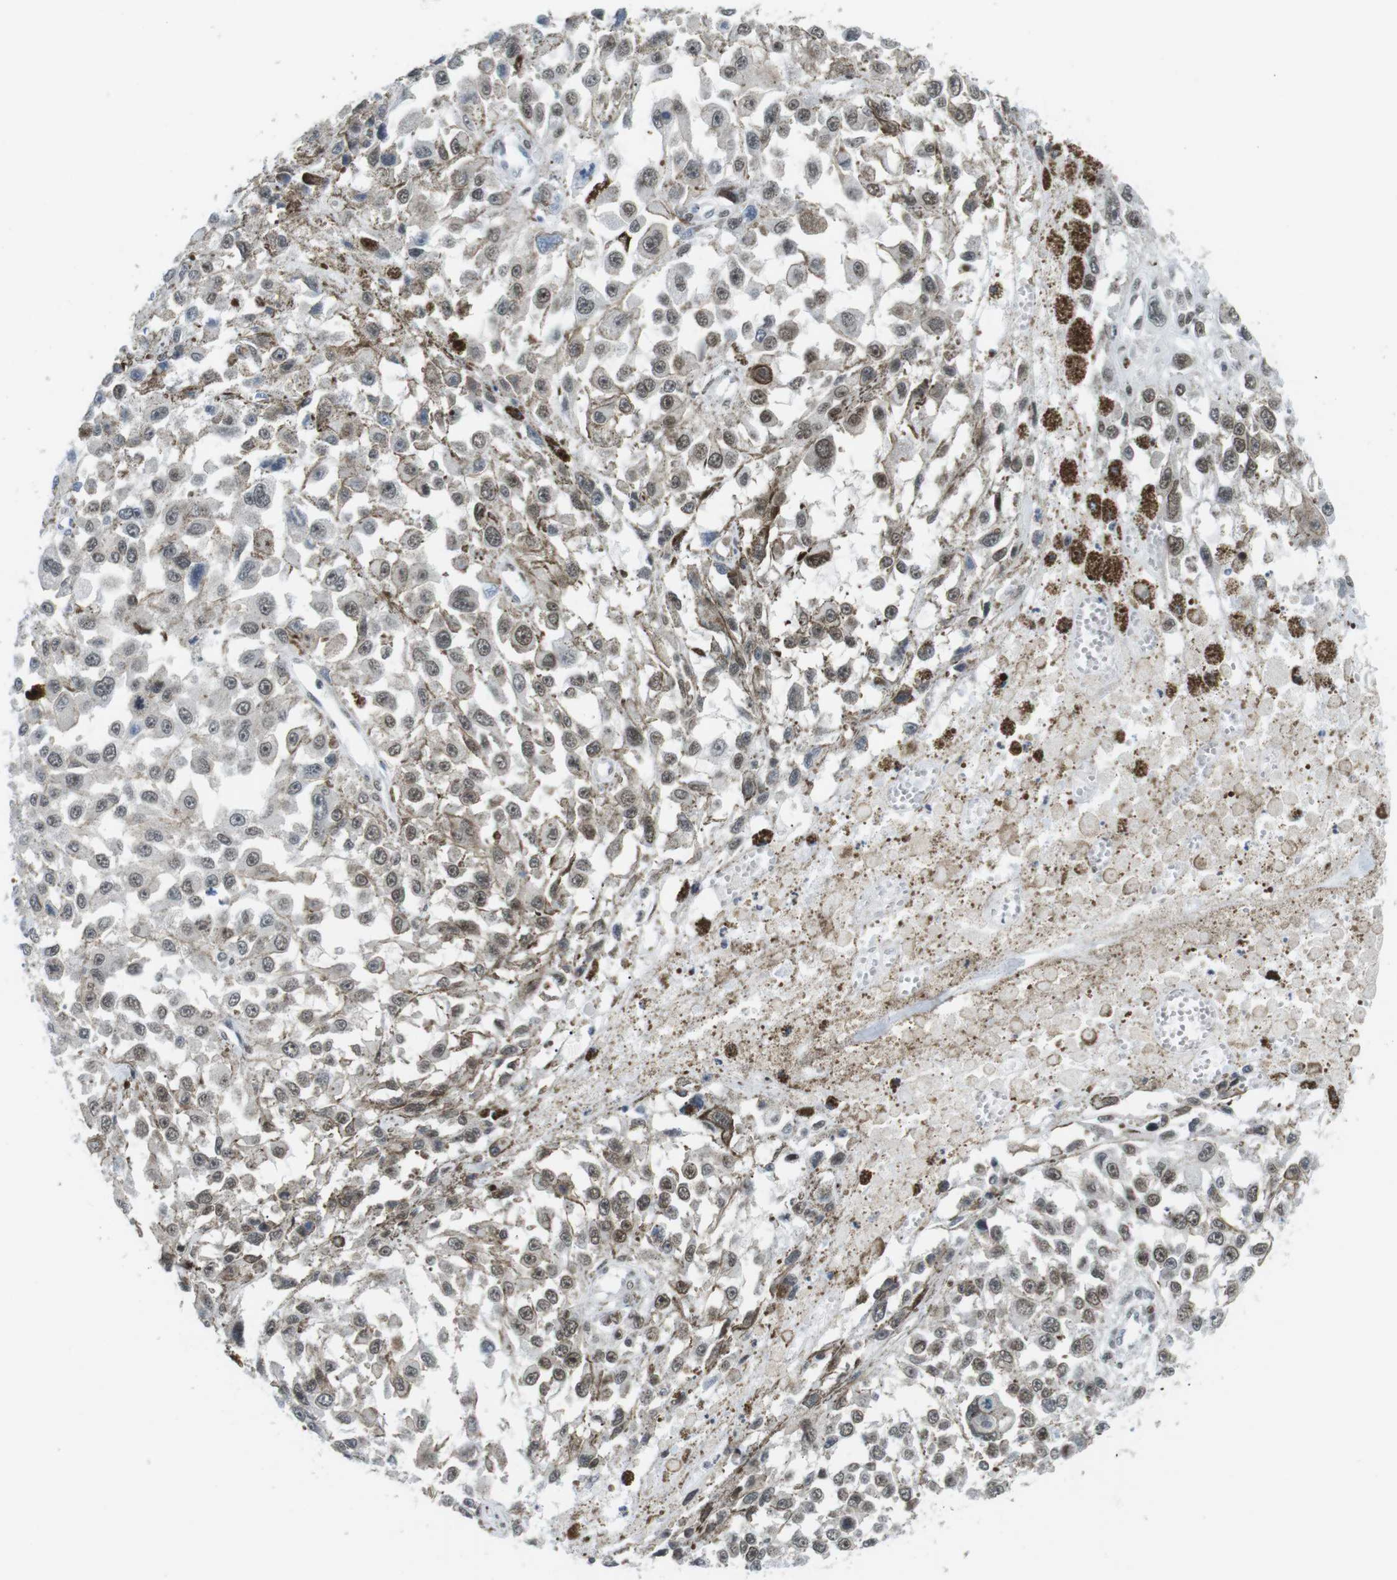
{"staining": {"intensity": "weak", "quantity": ">75%", "location": "nuclear"}, "tissue": "melanoma", "cell_type": "Tumor cells", "image_type": "cancer", "snomed": [{"axis": "morphology", "description": "Malignant melanoma, Metastatic site"}, {"axis": "topography", "description": "Lymph node"}], "caption": "A brown stain labels weak nuclear staining of a protein in melanoma tumor cells. (Stains: DAB (3,3'-diaminobenzidine) in brown, nuclei in blue, Microscopy: brightfield microscopy at high magnification).", "gene": "CDC27", "patient": {"sex": "male", "age": 59}}